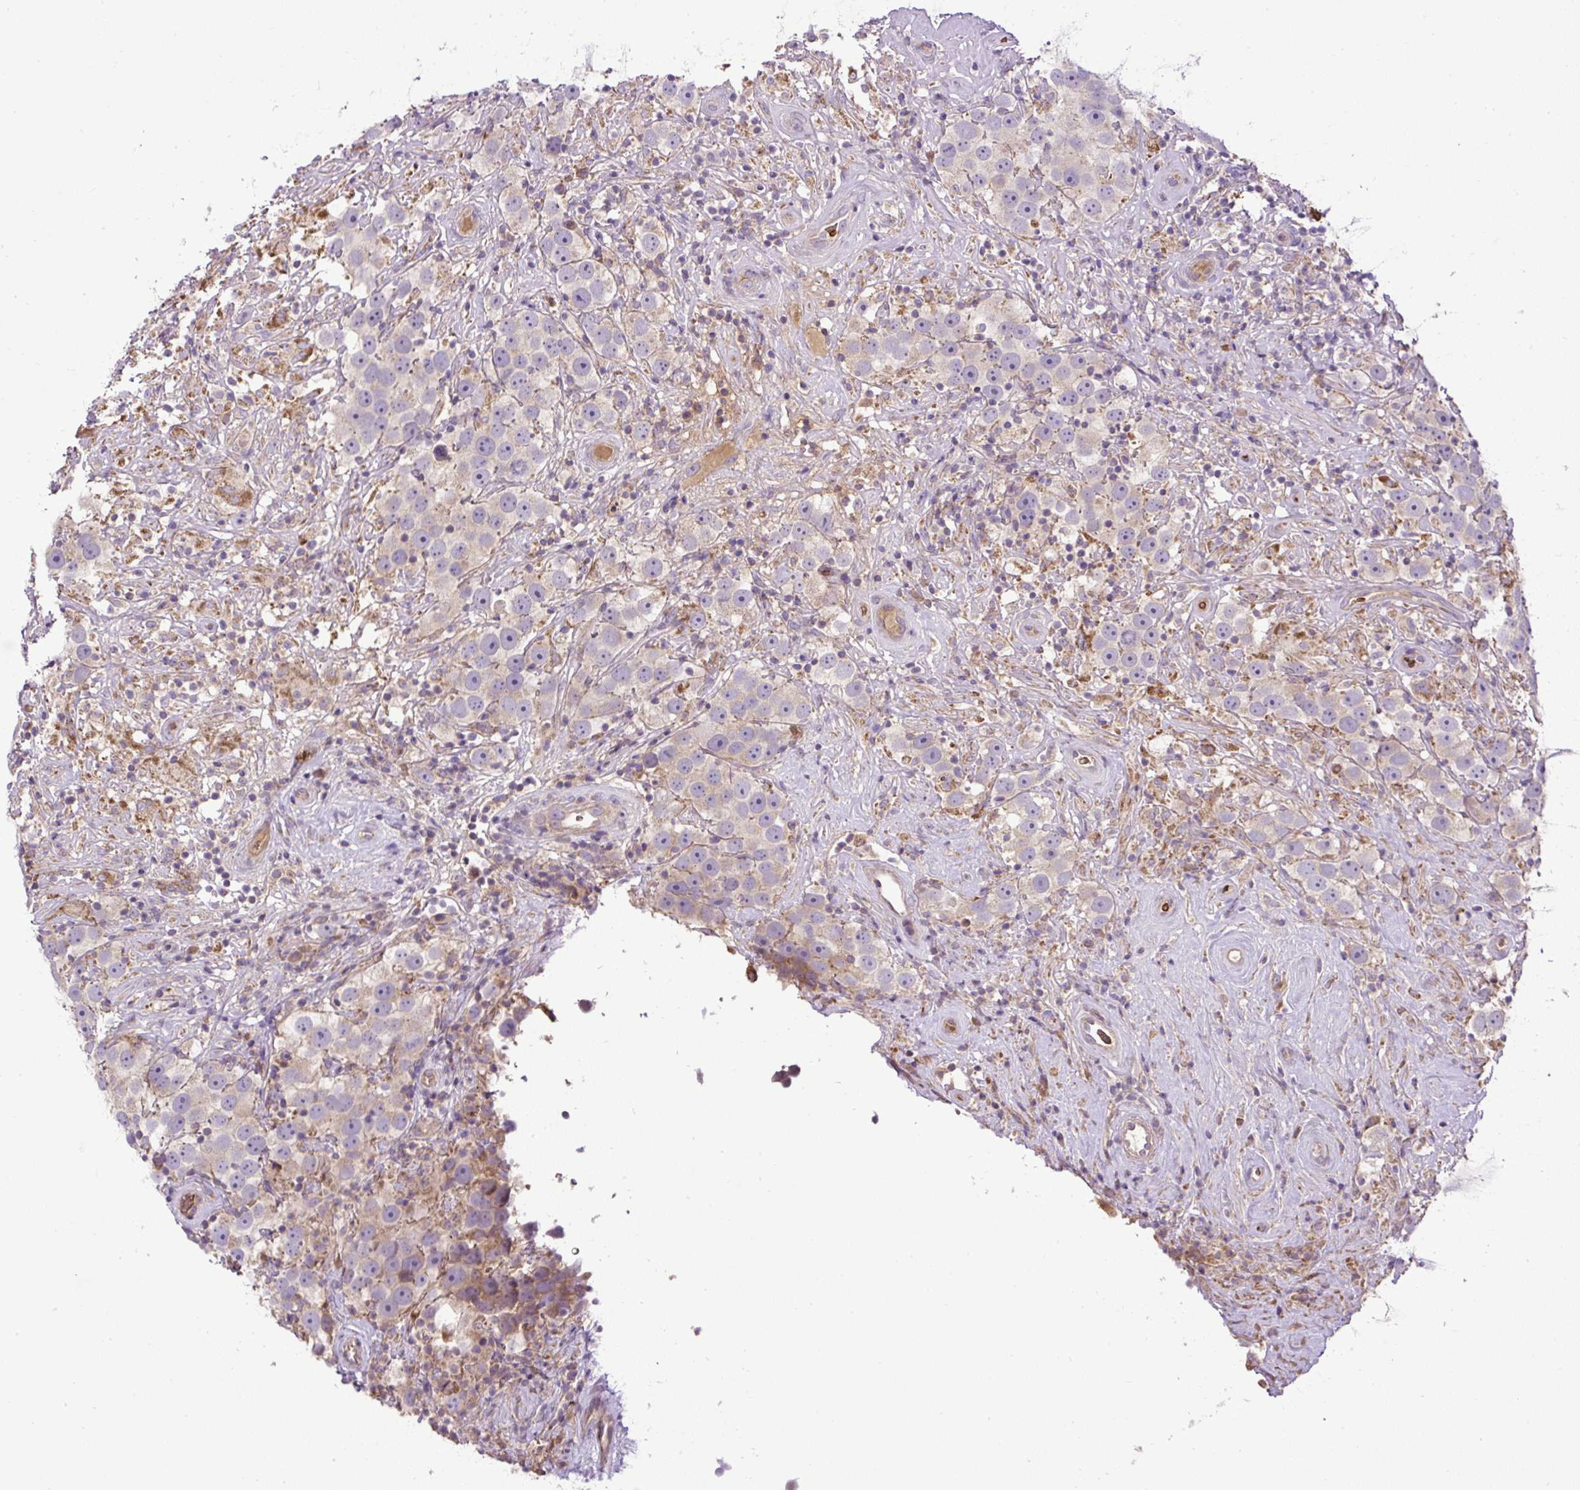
{"staining": {"intensity": "weak", "quantity": "<25%", "location": "cytoplasmic/membranous"}, "tissue": "testis cancer", "cell_type": "Tumor cells", "image_type": "cancer", "snomed": [{"axis": "morphology", "description": "Seminoma, NOS"}, {"axis": "topography", "description": "Testis"}], "caption": "Tumor cells are negative for protein expression in human testis cancer (seminoma).", "gene": "CXCL13", "patient": {"sex": "male", "age": 49}}